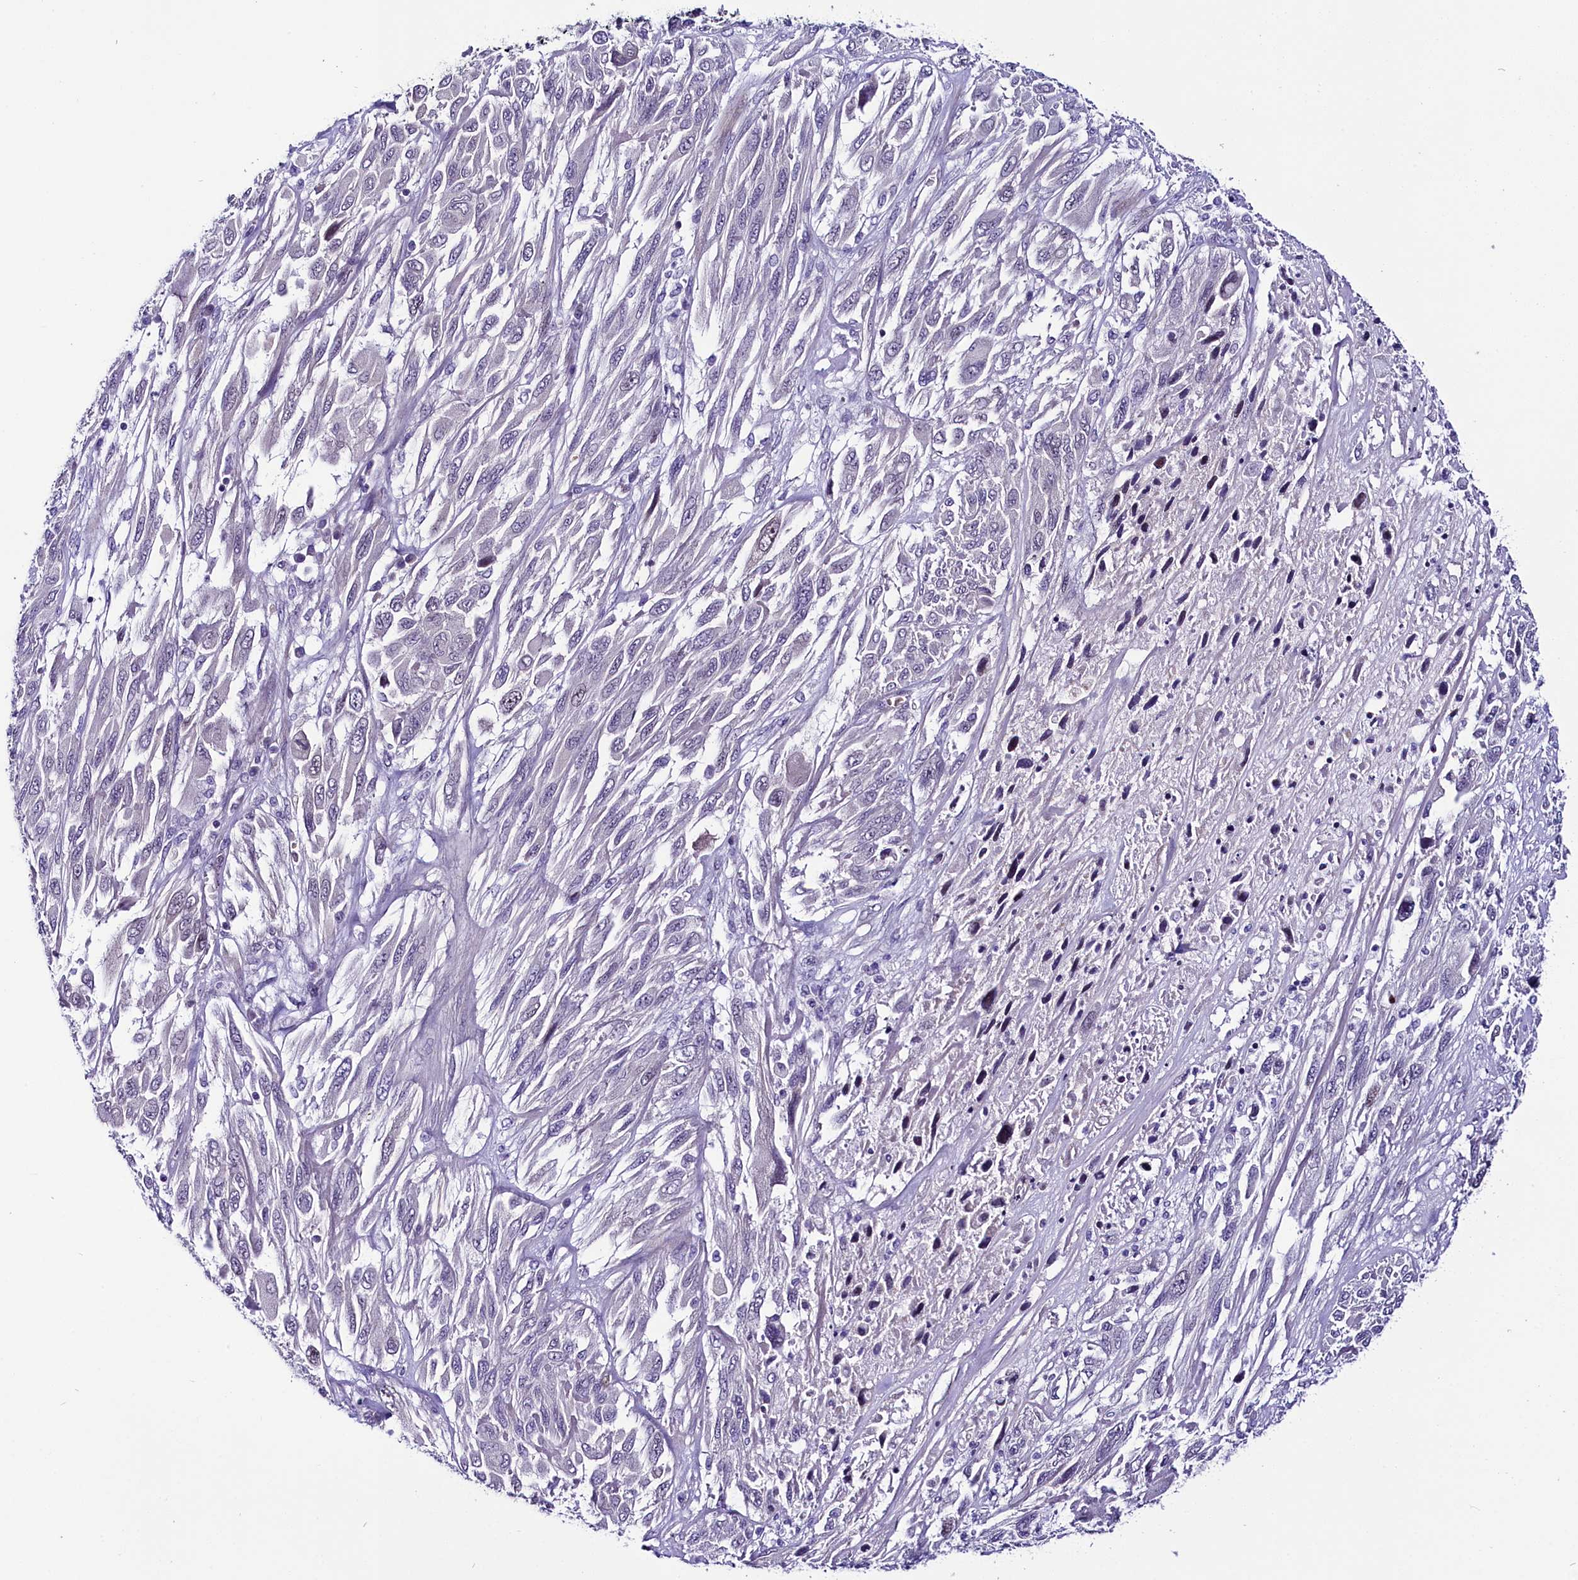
{"staining": {"intensity": "negative", "quantity": "none", "location": "none"}, "tissue": "melanoma", "cell_type": "Tumor cells", "image_type": "cancer", "snomed": [{"axis": "morphology", "description": "Malignant melanoma, NOS"}, {"axis": "topography", "description": "Skin"}], "caption": "Malignant melanoma stained for a protein using immunohistochemistry (IHC) reveals no staining tumor cells.", "gene": "CCDC106", "patient": {"sex": "female", "age": 91}}